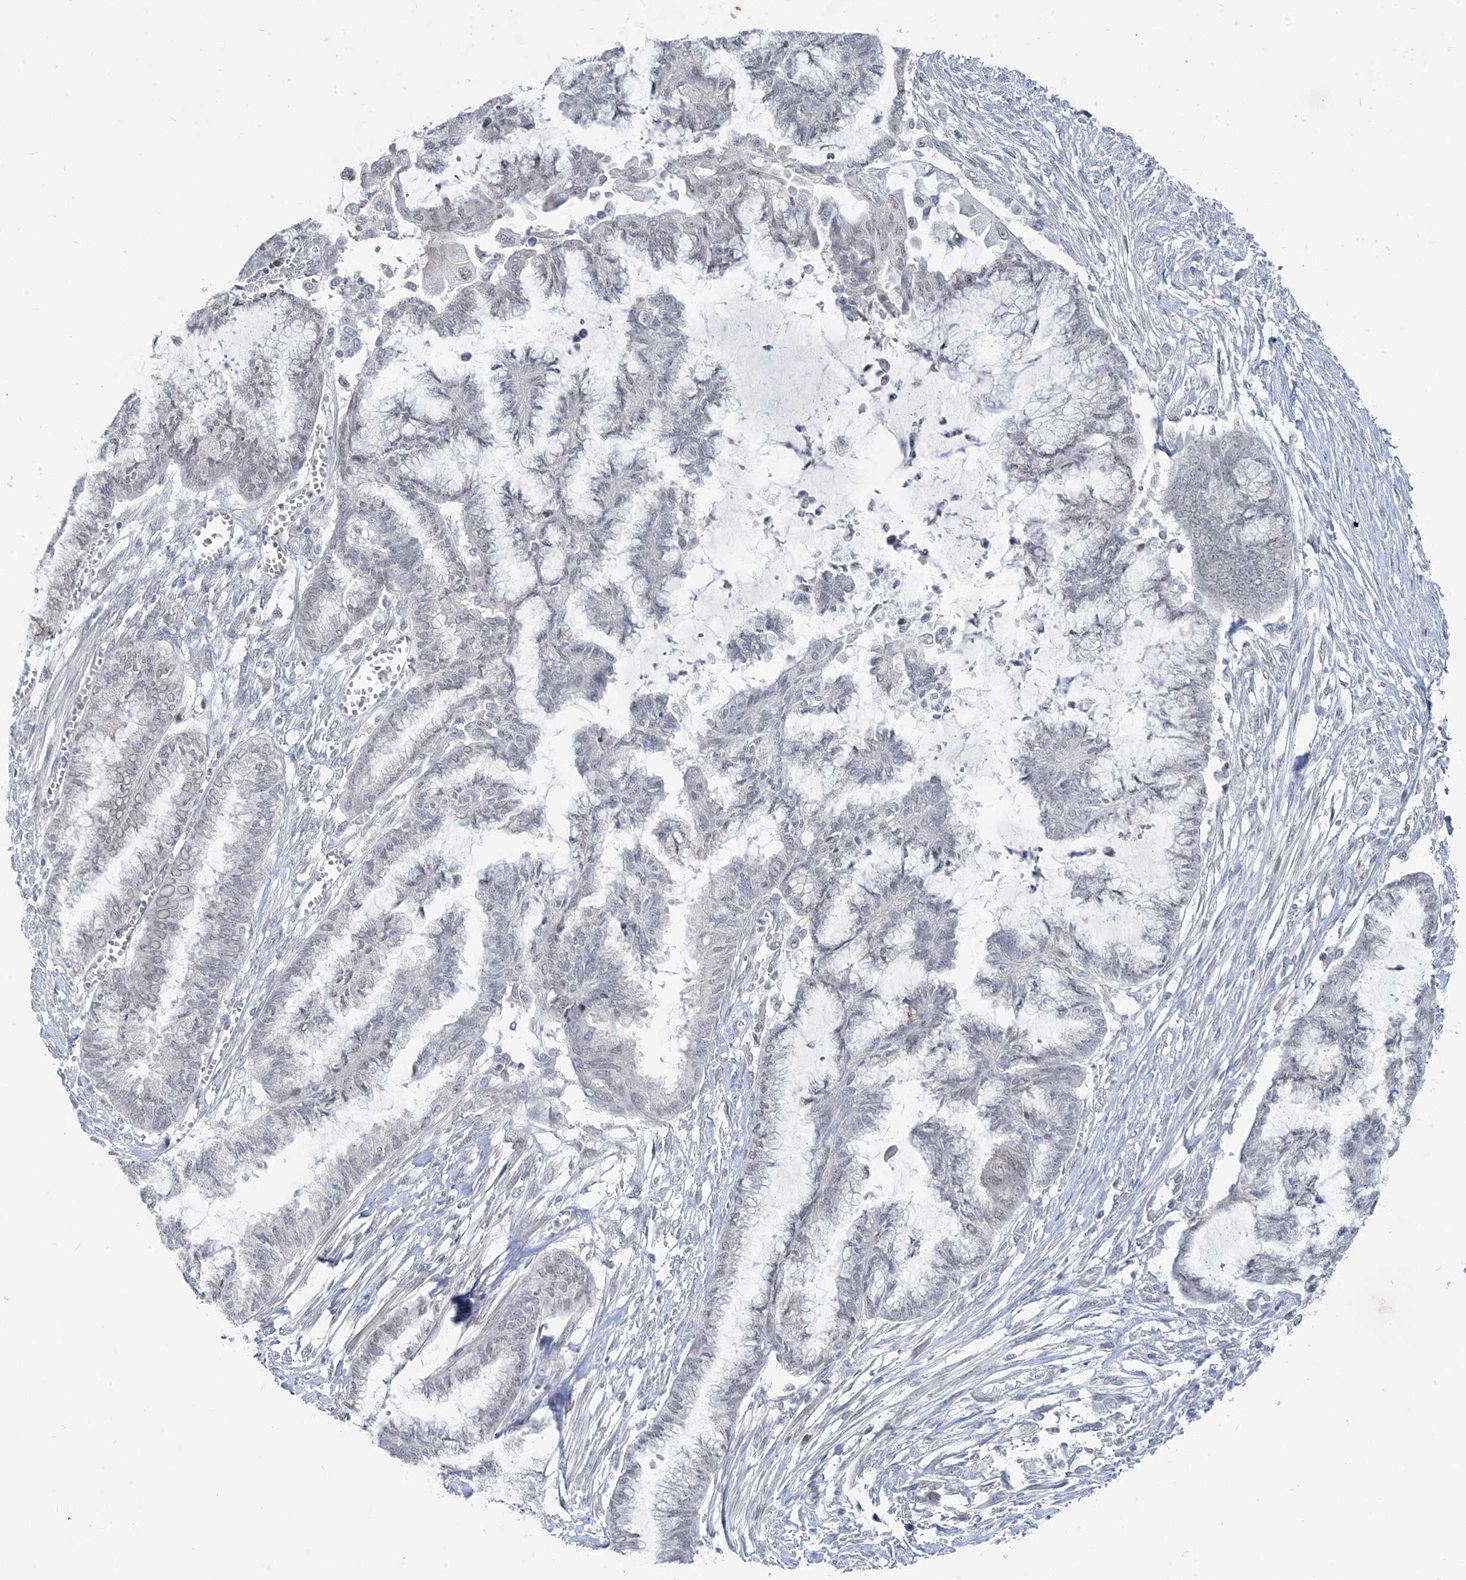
{"staining": {"intensity": "negative", "quantity": "none", "location": "none"}, "tissue": "endometrial cancer", "cell_type": "Tumor cells", "image_type": "cancer", "snomed": [{"axis": "morphology", "description": "Adenocarcinoma, NOS"}, {"axis": "topography", "description": "Endometrium"}], "caption": "This is an immunohistochemistry (IHC) image of endometrial adenocarcinoma. There is no staining in tumor cells.", "gene": "LEXM", "patient": {"sex": "female", "age": 86}}